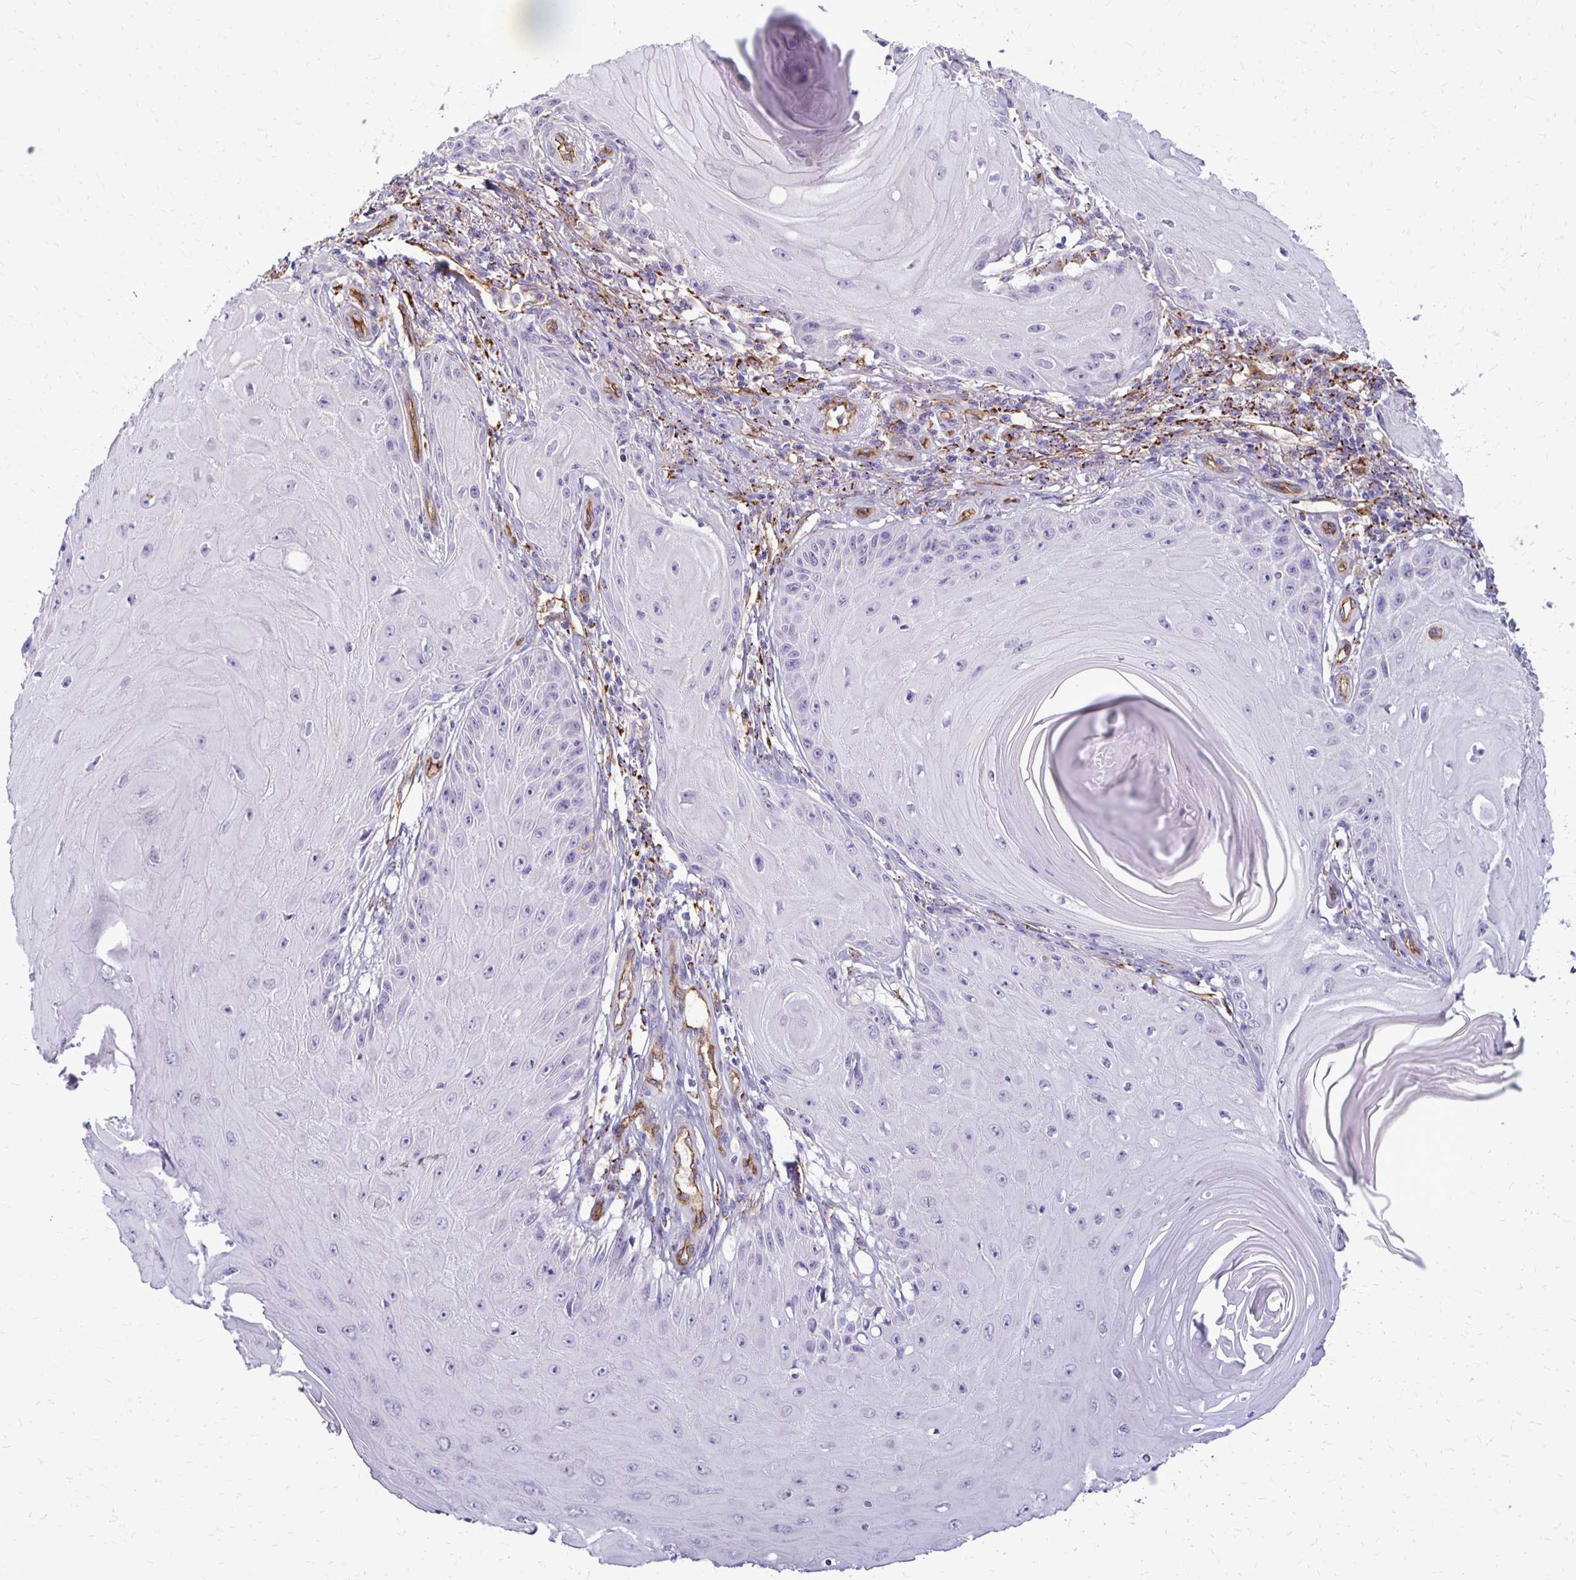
{"staining": {"intensity": "negative", "quantity": "none", "location": "none"}, "tissue": "skin cancer", "cell_type": "Tumor cells", "image_type": "cancer", "snomed": [{"axis": "morphology", "description": "Squamous cell carcinoma, NOS"}, {"axis": "topography", "description": "Skin"}], "caption": "Image shows no significant protein positivity in tumor cells of squamous cell carcinoma (skin).", "gene": "TTYH1", "patient": {"sex": "female", "age": 77}}